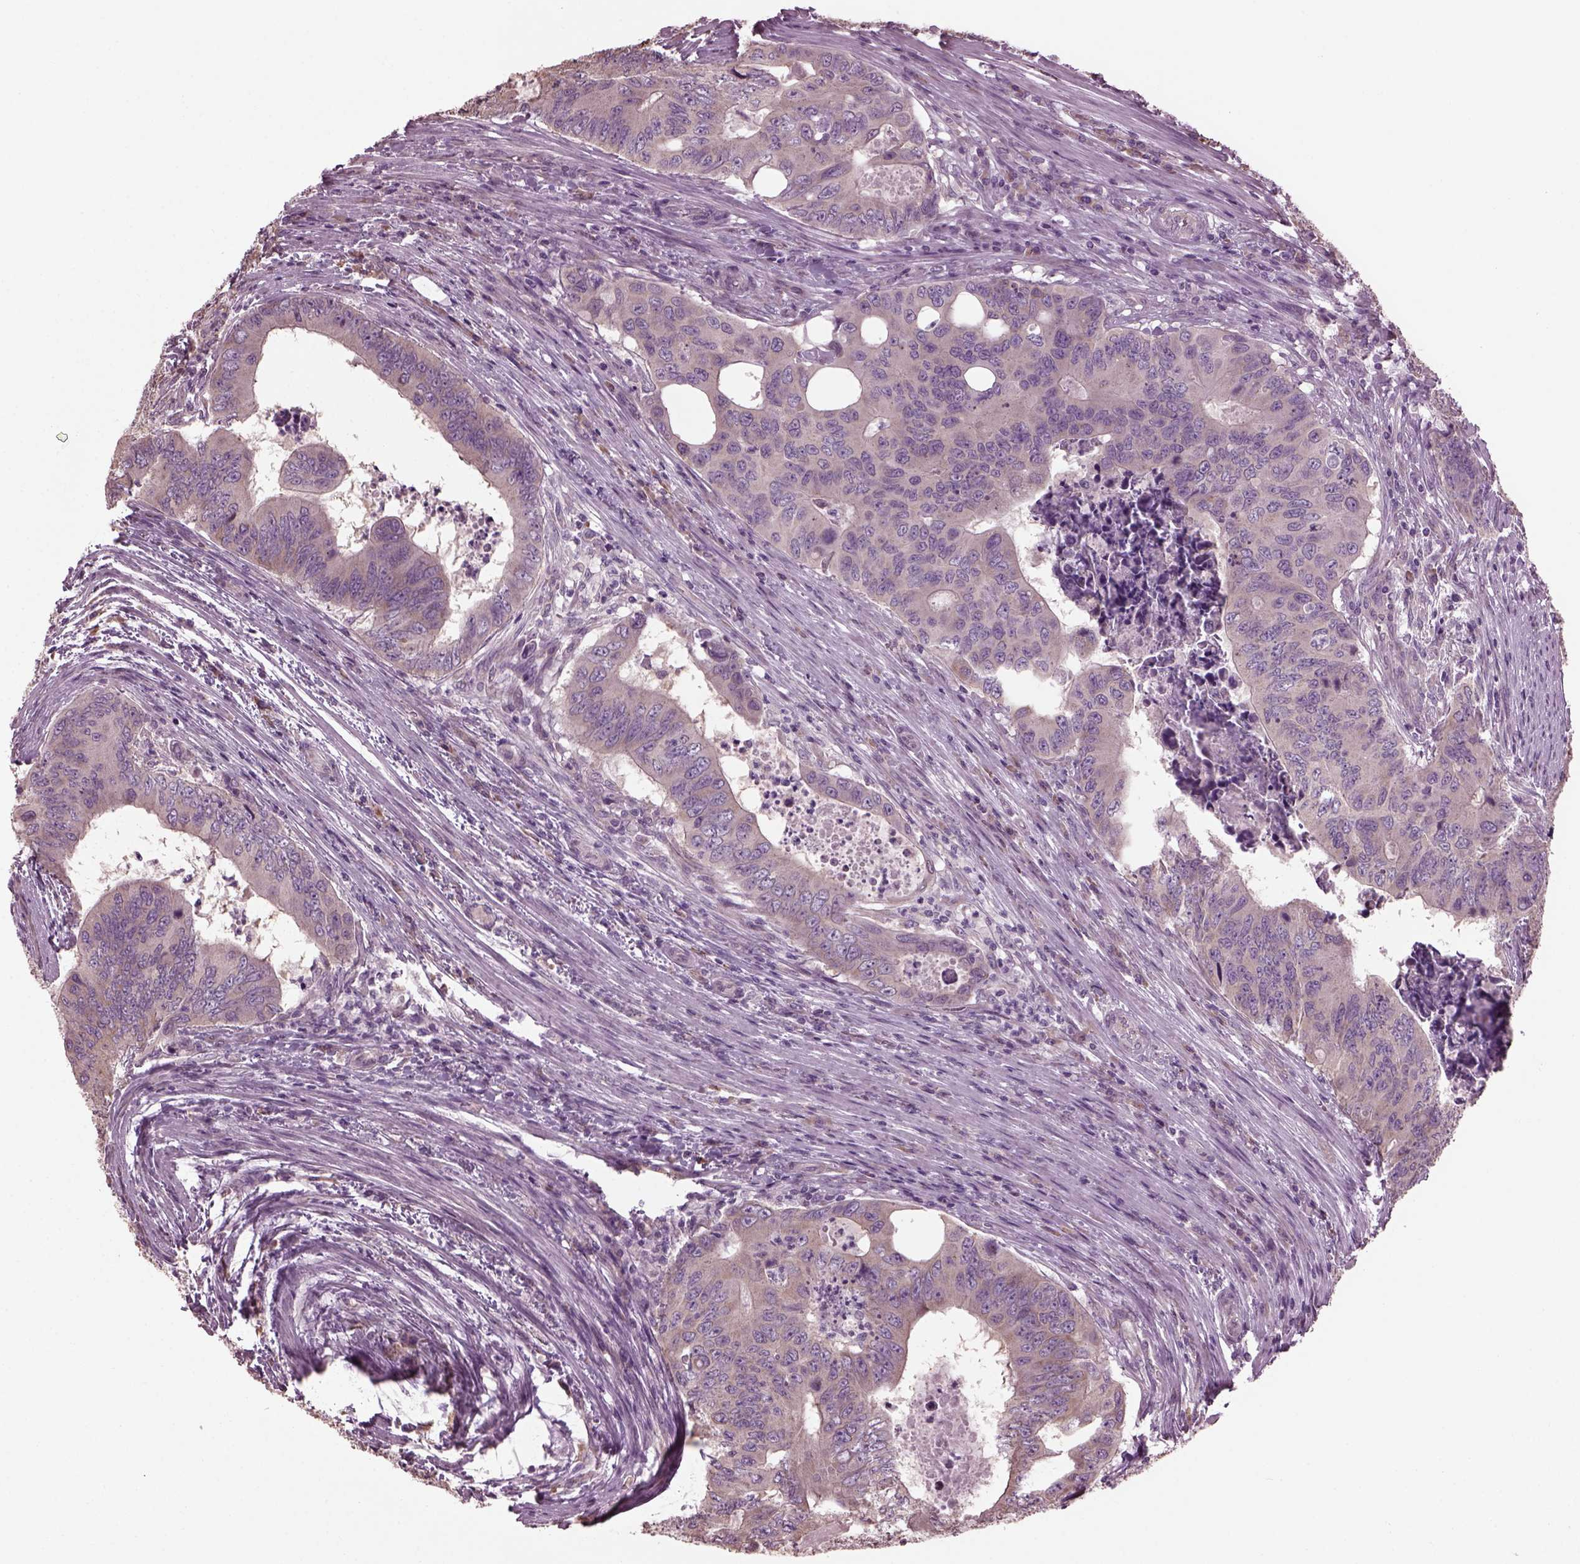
{"staining": {"intensity": "weak", "quantity": "25%-75%", "location": "cytoplasmic/membranous"}, "tissue": "colorectal cancer", "cell_type": "Tumor cells", "image_type": "cancer", "snomed": [{"axis": "morphology", "description": "Adenocarcinoma, NOS"}, {"axis": "topography", "description": "Colon"}], "caption": "Weak cytoplasmic/membranous protein staining is seen in approximately 25%-75% of tumor cells in colorectal cancer (adenocarcinoma). The staining was performed using DAB (3,3'-diaminobenzidine) to visualize the protein expression in brown, while the nuclei were stained in blue with hematoxylin (Magnification: 20x).", "gene": "CABP5", "patient": {"sex": "male", "age": 53}}